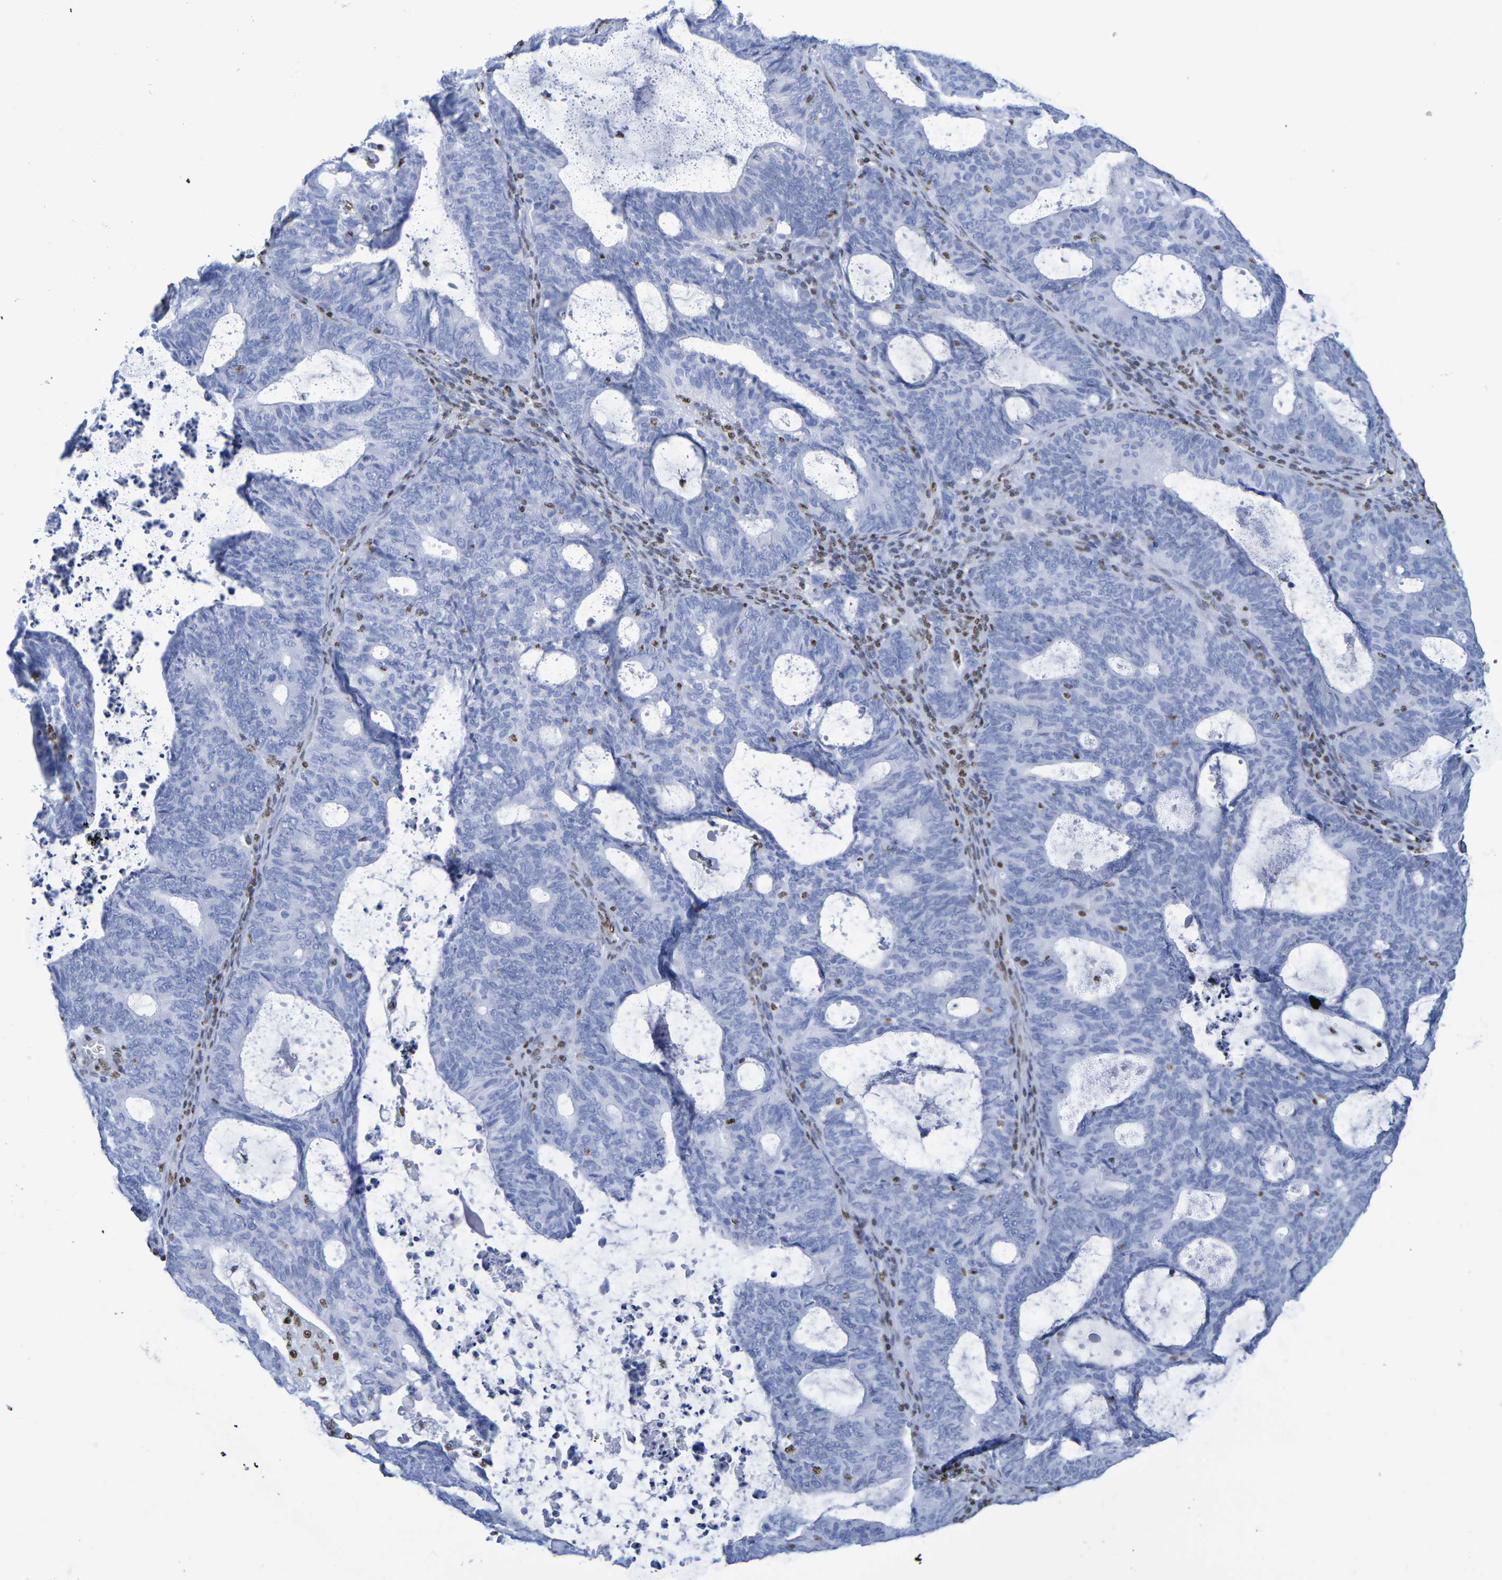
{"staining": {"intensity": "negative", "quantity": "none", "location": "none"}, "tissue": "endometrial cancer", "cell_type": "Tumor cells", "image_type": "cancer", "snomed": [{"axis": "morphology", "description": "Adenocarcinoma, NOS"}, {"axis": "topography", "description": "Uterus"}], "caption": "Immunohistochemistry (IHC) histopathology image of endometrial adenocarcinoma stained for a protein (brown), which shows no expression in tumor cells.", "gene": "H1-5", "patient": {"sex": "female", "age": 83}}